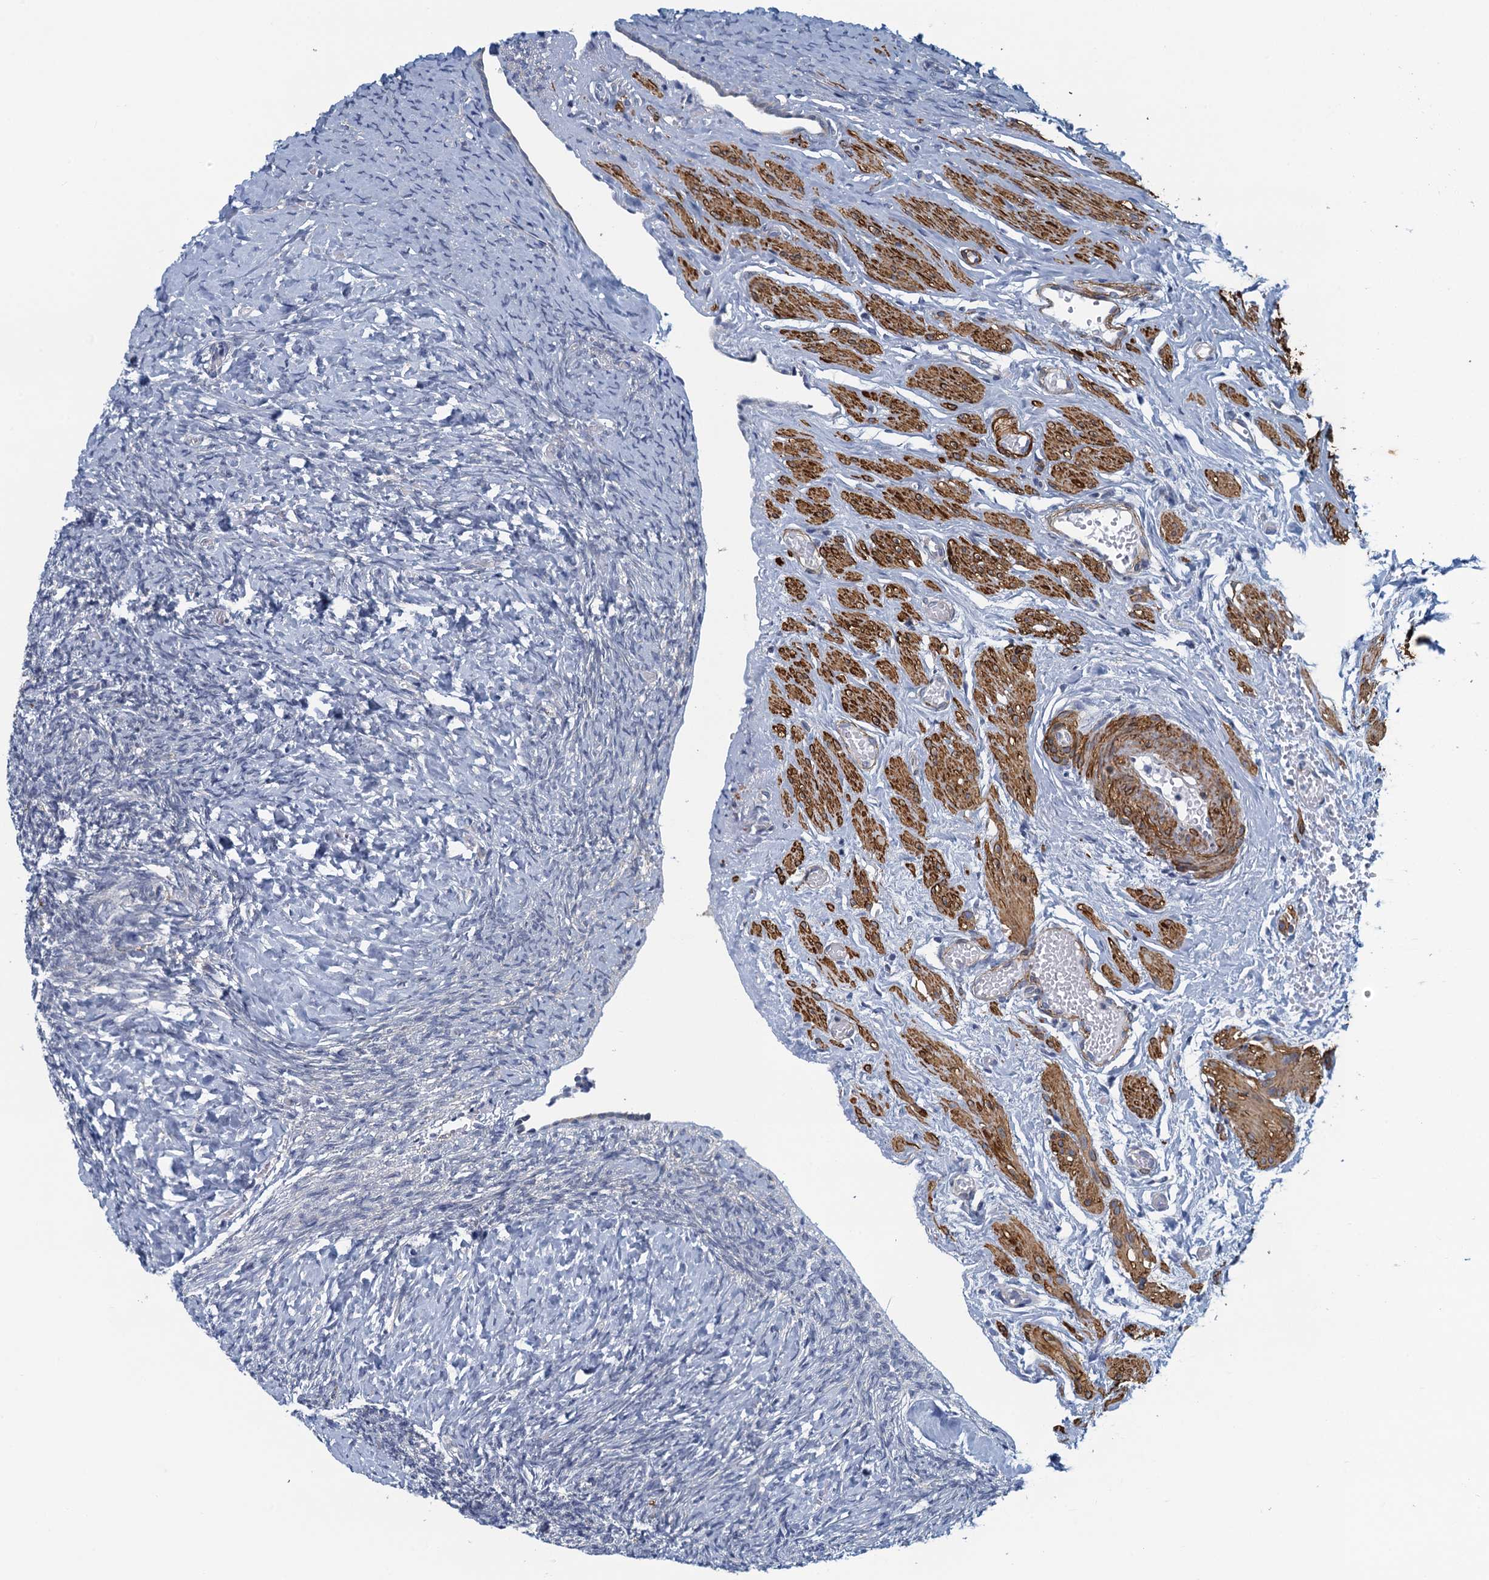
{"staining": {"intensity": "negative", "quantity": "none", "location": "none"}, "tissue": "ovary", "cell_type": "Follicle cells", "image_type": "normal", "snomed": [{"axis": "morphology", "description": "Normal tissue, NOS"}, {"axis": "topography", "description": "Ovary"}], "caption": "Photomicrograph shows no significant protein positivity in follicle cells of normal ovary.", "gene": "ALG2", "patient": {"sex": "female", "age": 41}}